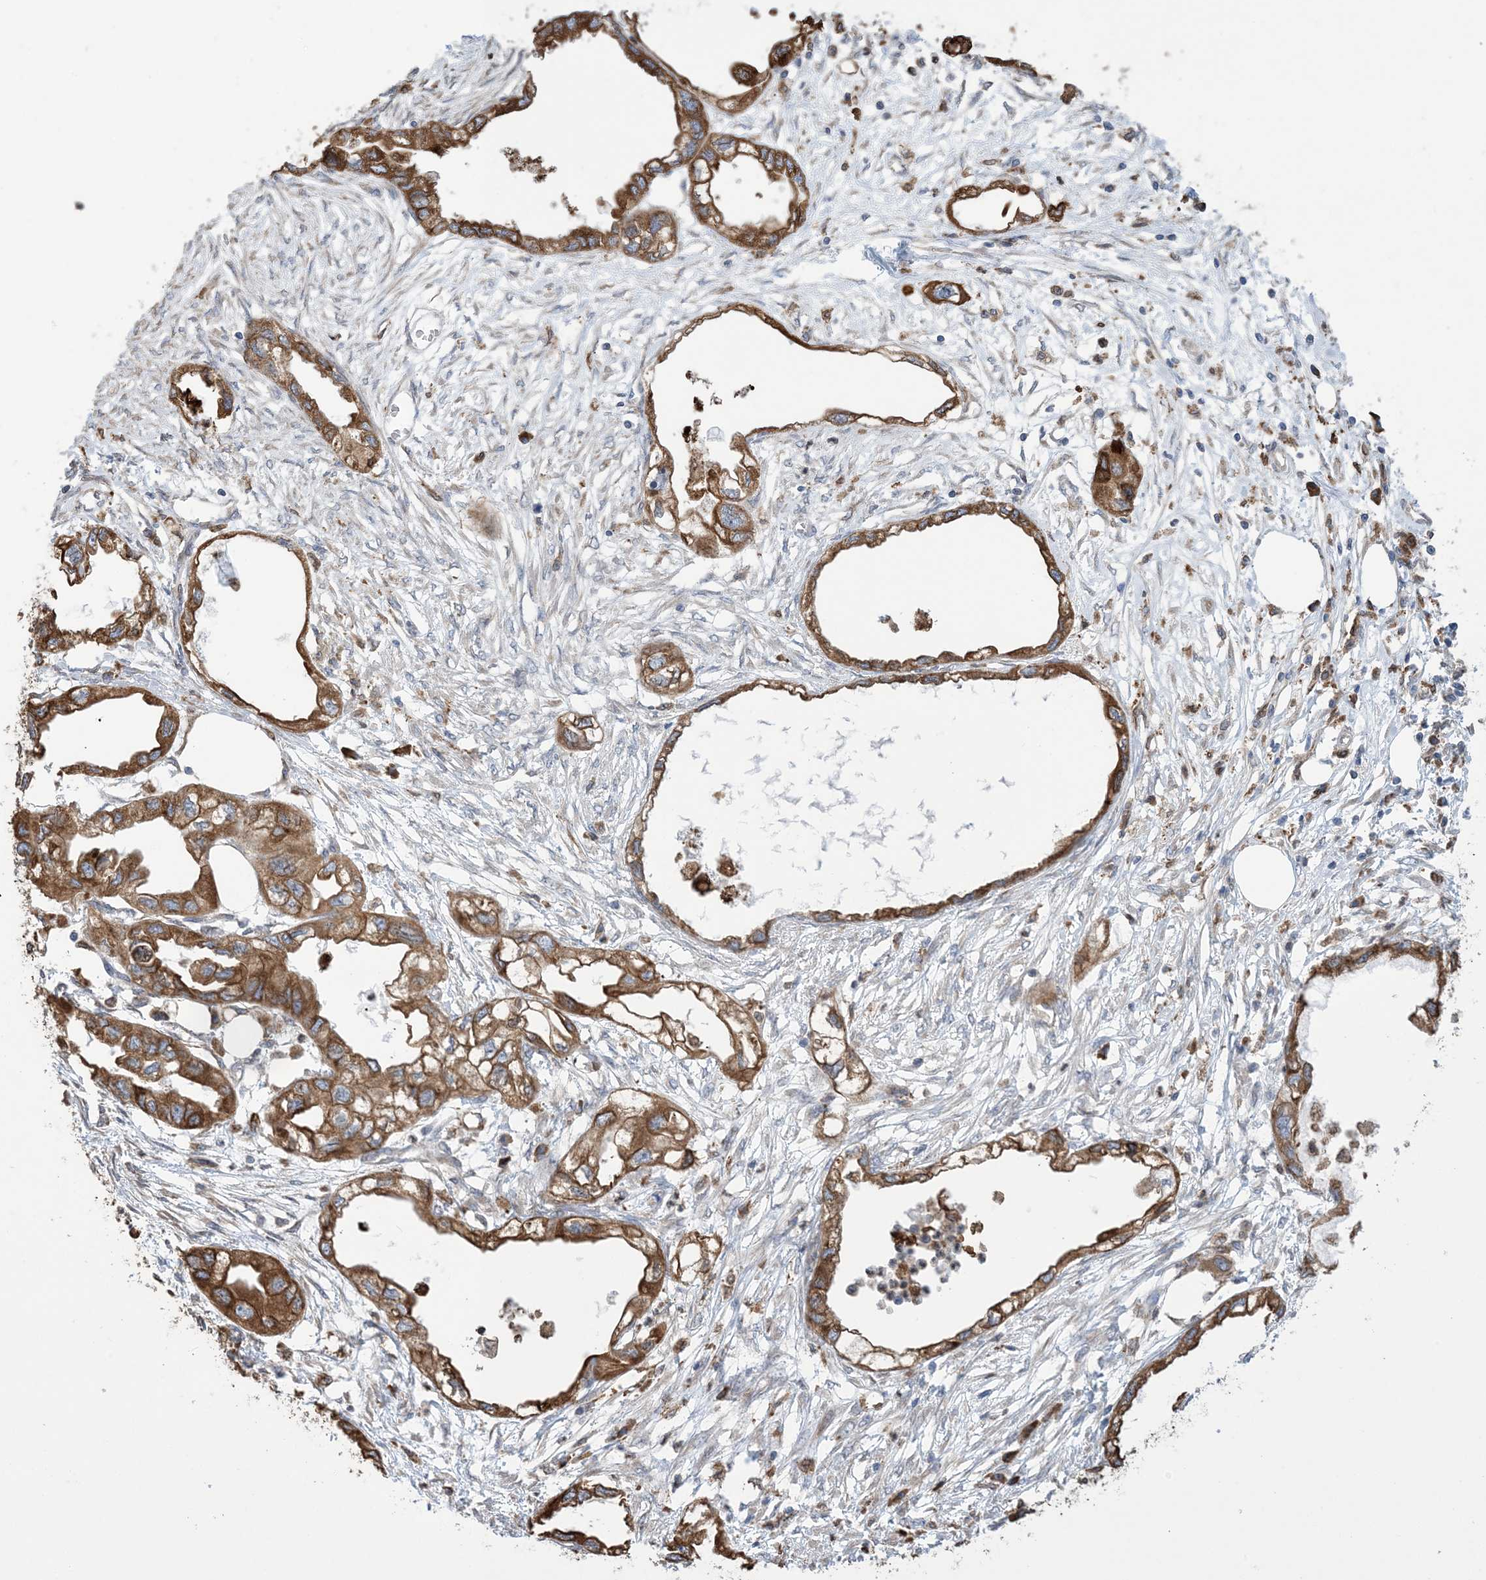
{"staining": {"intensity": "strong", "quantity": ">75%", "location": "cytoplasmic/membranous"}, "tissue": "endometrial cancer", "cell_type": "Tumor cells", "image_type": "cancer", "snomed": [{"axis": "morphology", "description": "Adenocarcinoma, NOS"}, {"axis": "morphology", "description": "Adenocarcinoma, metastatic, NOS"}, {"axis": "topography", "description": "Adipose tissue"}, {"axis": "topography", "description": "Endometrium"}], "caption": "Protein expression analysis of human endometrial metastatic adenocarcinoma reveals strong cytoplasmic/membranous expression in about >75% of tumor cells.", "gene": "SHANK1", "patient": {"sex": "female", "age": 67}}